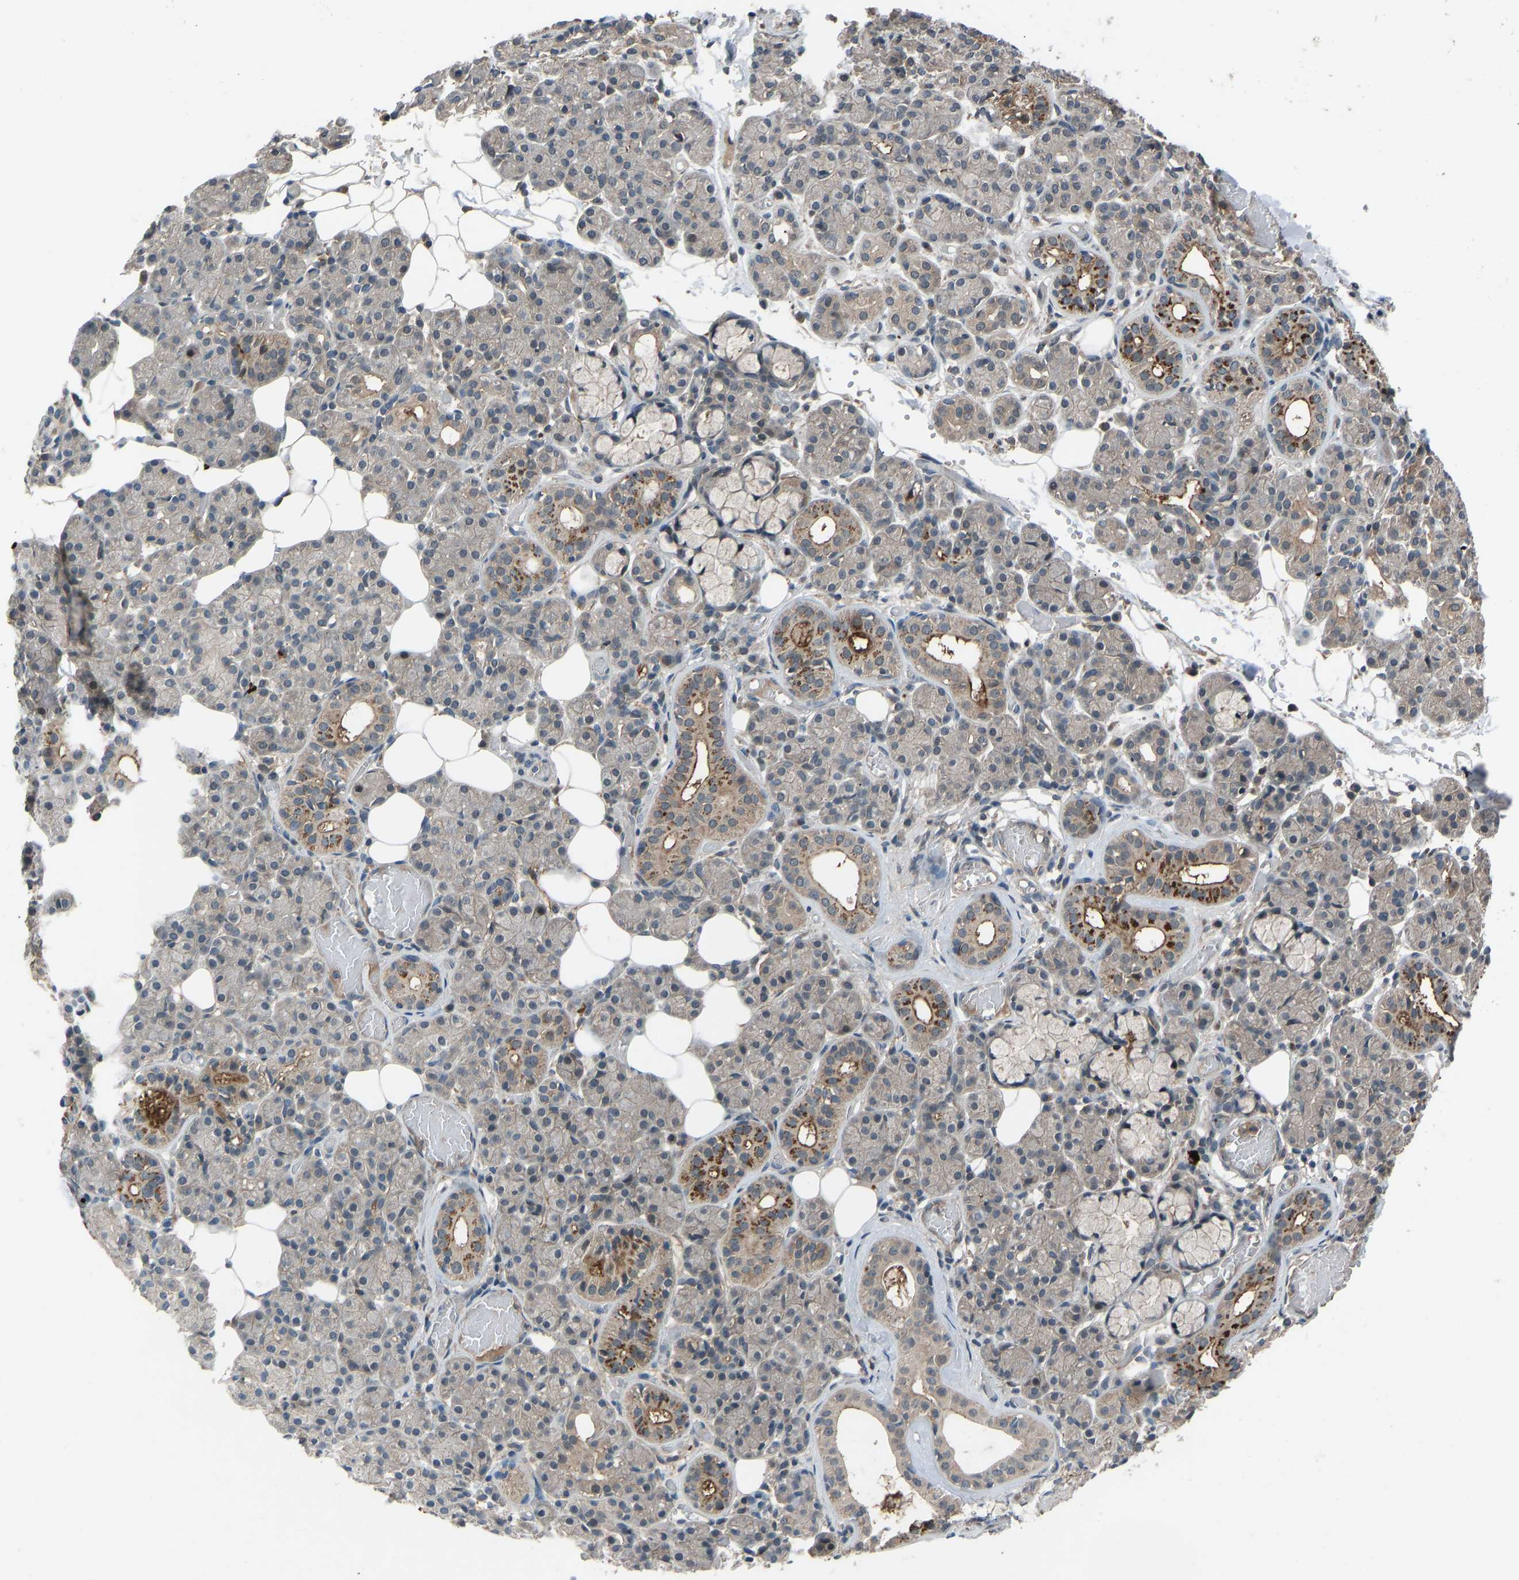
{"staining": {"intensity": "moderate", "quantity": "25%-75%", "location": "cytoplasmic/membranous"}, "tissue": "salivary gland", "cell_type": "Glandular cells", "image_type": "normal", "snomed": [{"axis": "morphology", "description": "Normal tissue, NOS"}, {"axis": "topography", "description": "Salivary gland"}], "caption": "Immunohistochemical staining of benign salivary gland exhibits medium levels of moderate cytoplasmic/membranous expression in approximately 25%-75% of glandular cells. The staining is performed using DAB (3,3'-diaminobenzidine) brown chromogen to label protein expression. The nuclei are counter-stained blue using hematoxylin.", "gene": "SLC43A1", "patient": {"sex": "male", "age": 63}}